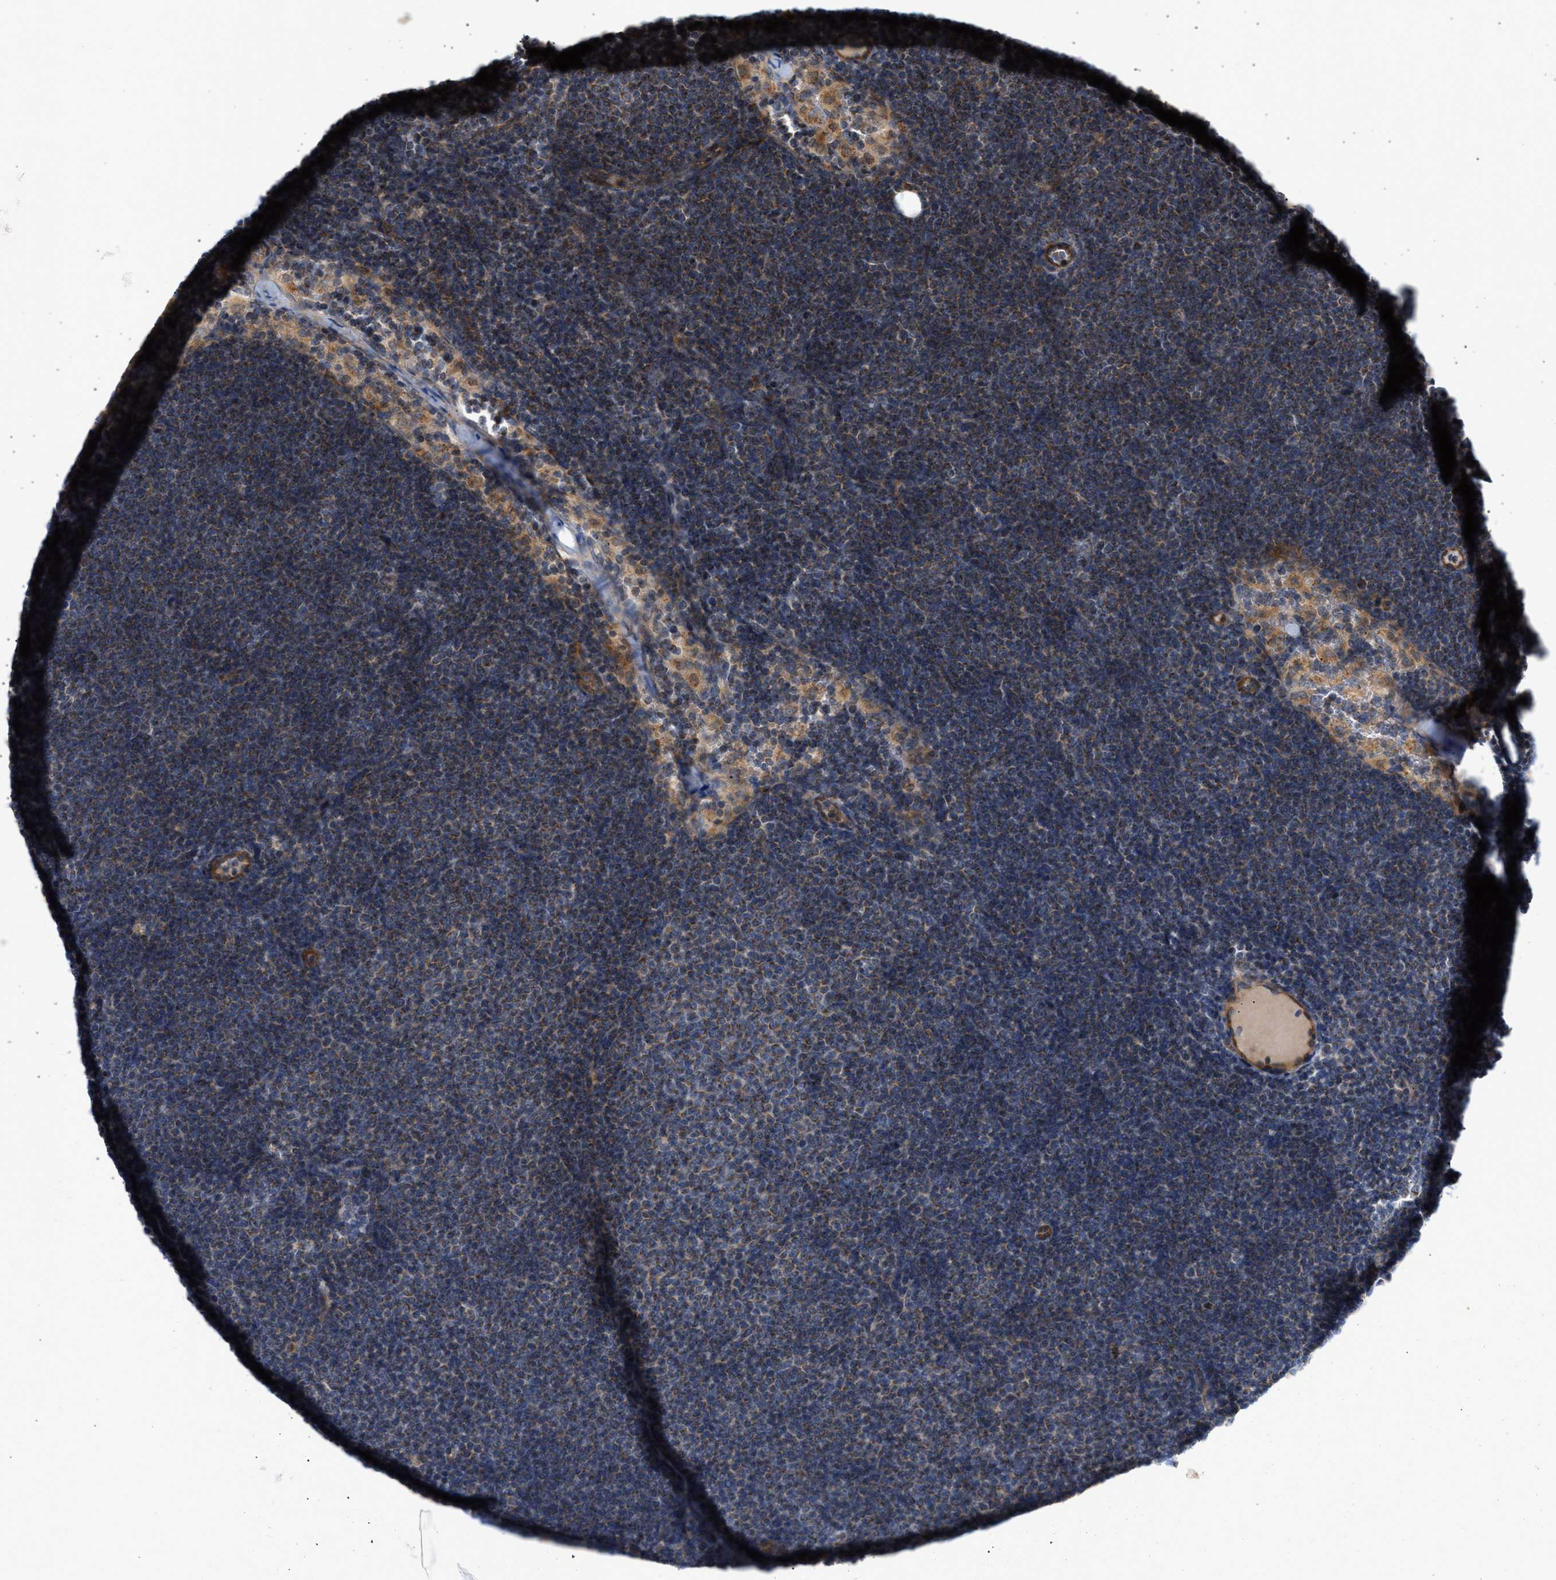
{"staining": {"intensity": "weak", "quantity": "25%-75%", "location": "cytoplasmic/membranous"}, "tissue": "lymphoma", "cell_type": "Tumor cells", "image_type": "cancer", "snomed": [{"axis": "morphology", "description": "Malignant lymphoma, non-Hodgkin's type, Low grade"}, {"axis": "topography", "description": "Lymph node"}], "caption": "Human malignant lymphoma, non-Hodgkin's type (low-grade) stained with a protein marker displays weak staining in tumor cells.", "gene": "OXSM", "patient": {"sex": "female", "age": 53}}